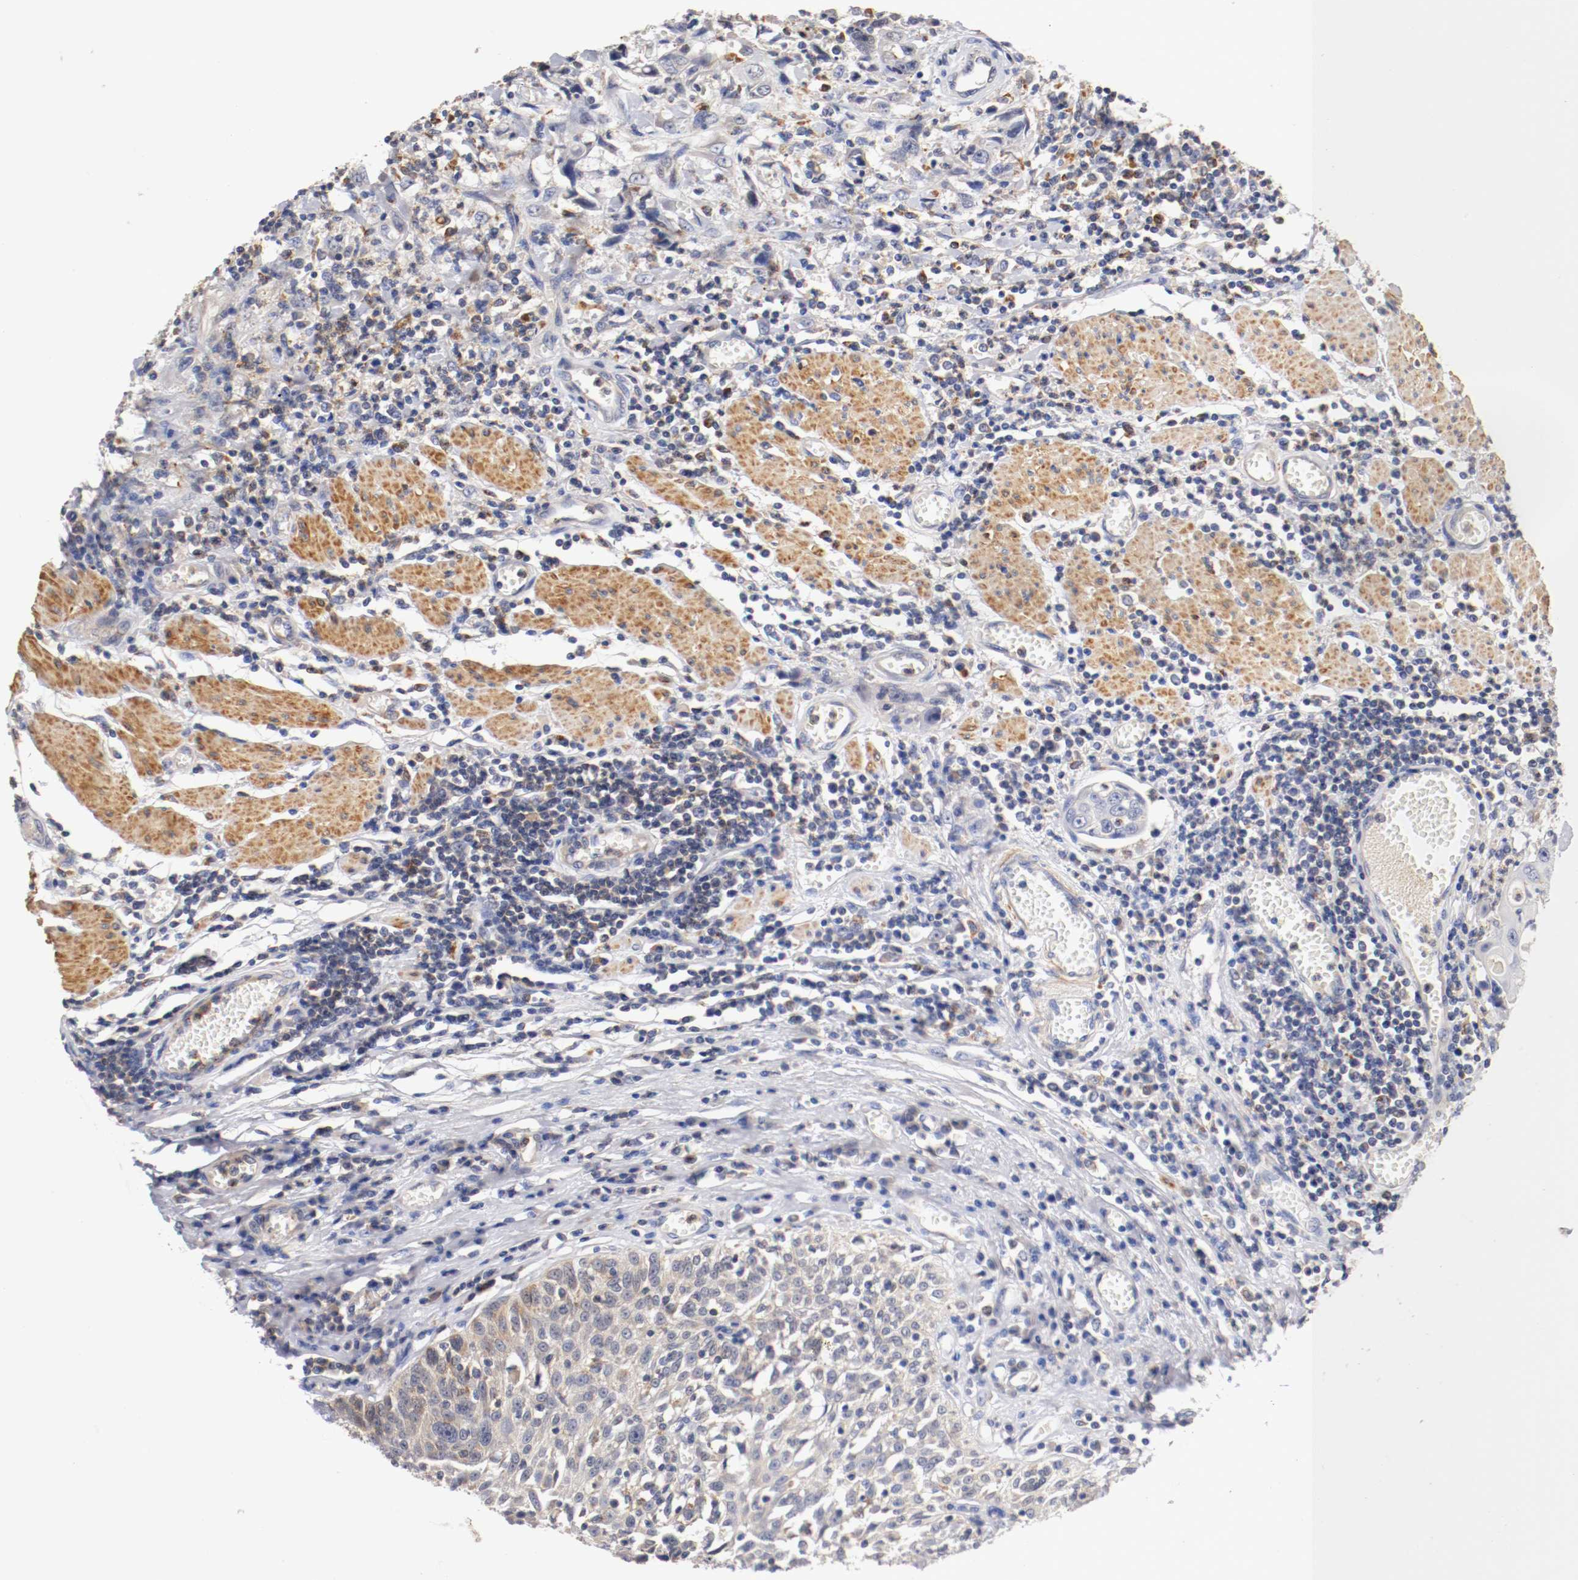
{"staining": {"intensity": "moderate", "quantity": "25%-75%", "location": "cytoplasmic/membranous"}, "tissue": "esophagus", "cell_type": "Squamous epithelial cells", "image_type": "normal", "snomed": [{"axis": "morphology", "description": "Normal tissue, NOS"}, {"axis": "morphology", "description": "Squamous cell carcinoma, NOS"}, {"axis": "topography", "description": "Esophagus"}], "caption": "The photomicrograph shows immunohistochemical staining of unremarkable esophagus. There is moderate cytoplasmic/membranous expression is present in about 25%-75% of squamous epithelial cells.", "gene": "SEMA5A", "patient": {"sex": "male", "age": 65}}